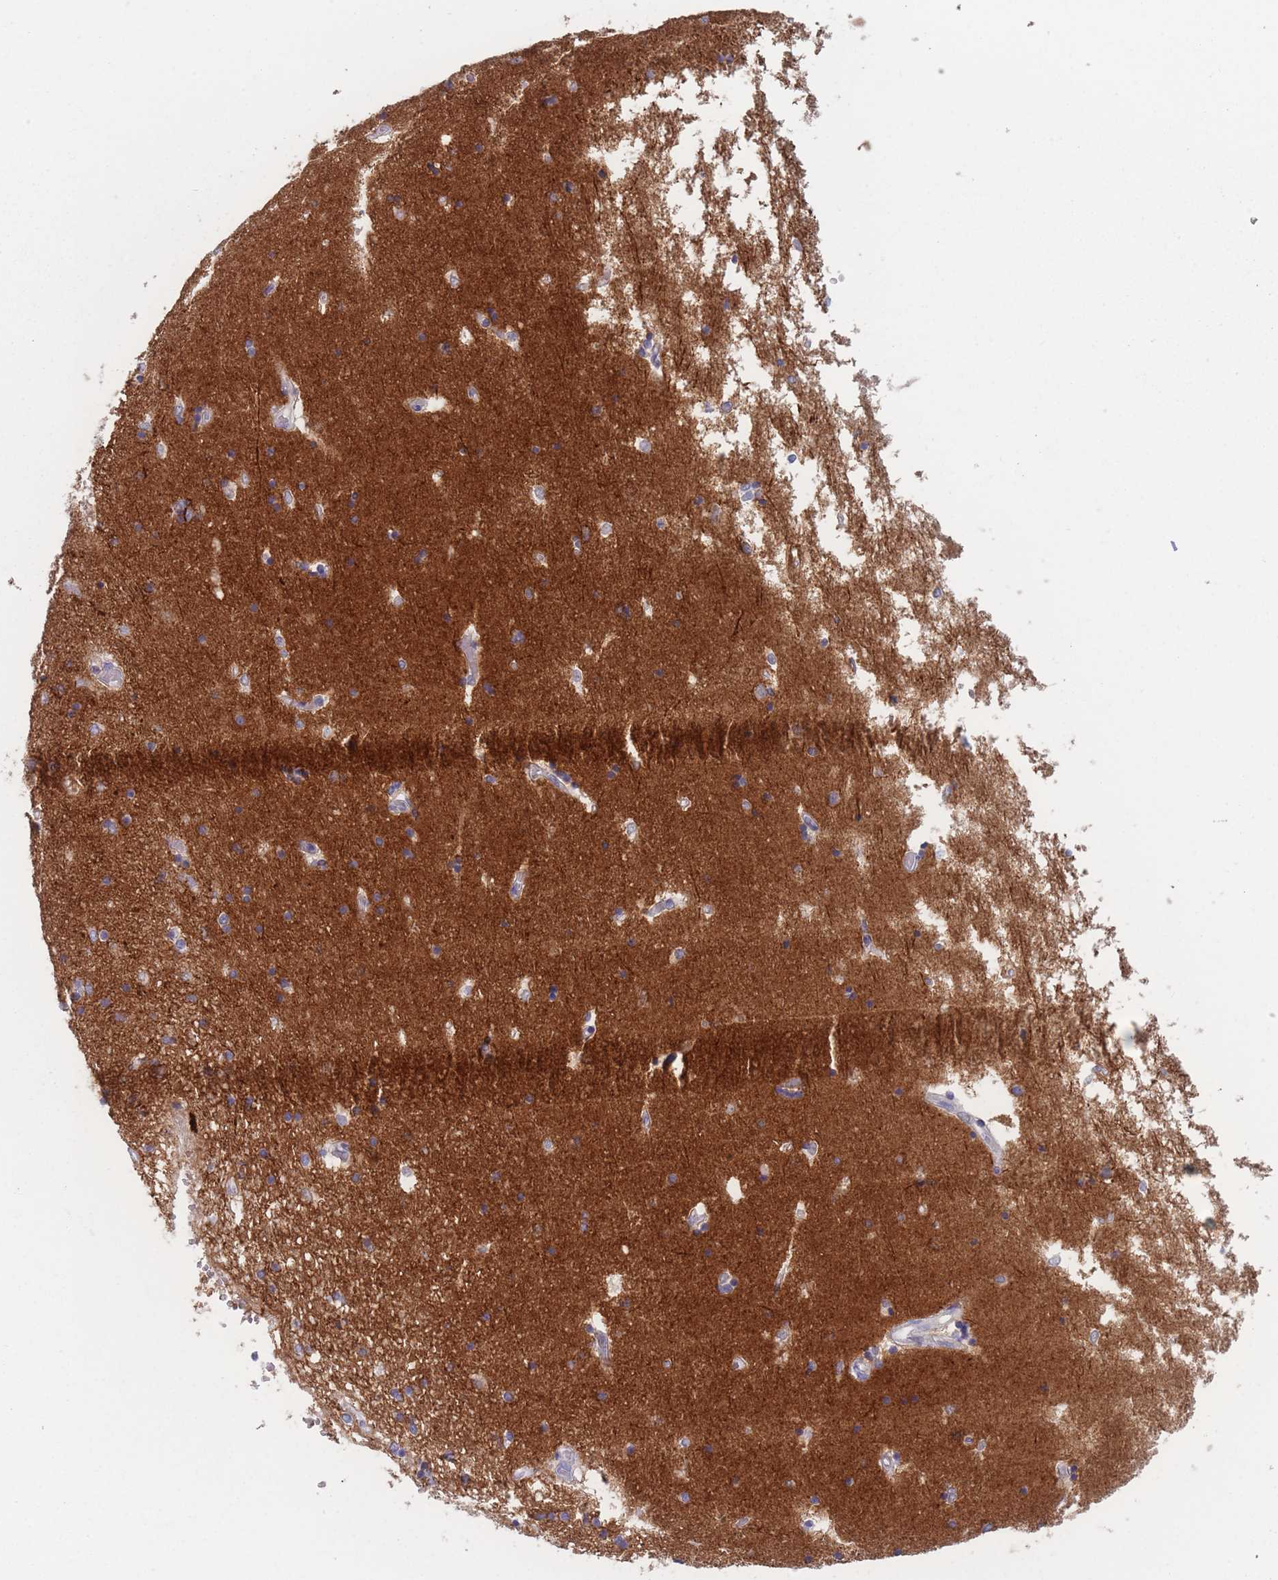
{"staining": {"intensity": "negative", "quantity": "none", "location": "none"}, "tissue": "hippocampus", "cell_type": "Glial cells", "image_type": "normal", "snomed": [{"axis": "morphology", "description": "Normal tissue, NOS"}, {"axis": "topography", "description": "Hippocampus"}], "caption": "This image is of unremarkable hippocampus stained with immunohistochemistry (IHC) to label a protein in brown with the nuclei are counter-stained blue. There is no staining in glial cells. The staining is performed using DAB brown chromogen with nuclei counter-stained in using hematoxylin.", "gene": "ATP1A3", "patient": {"sex": "male", "age": 45}}